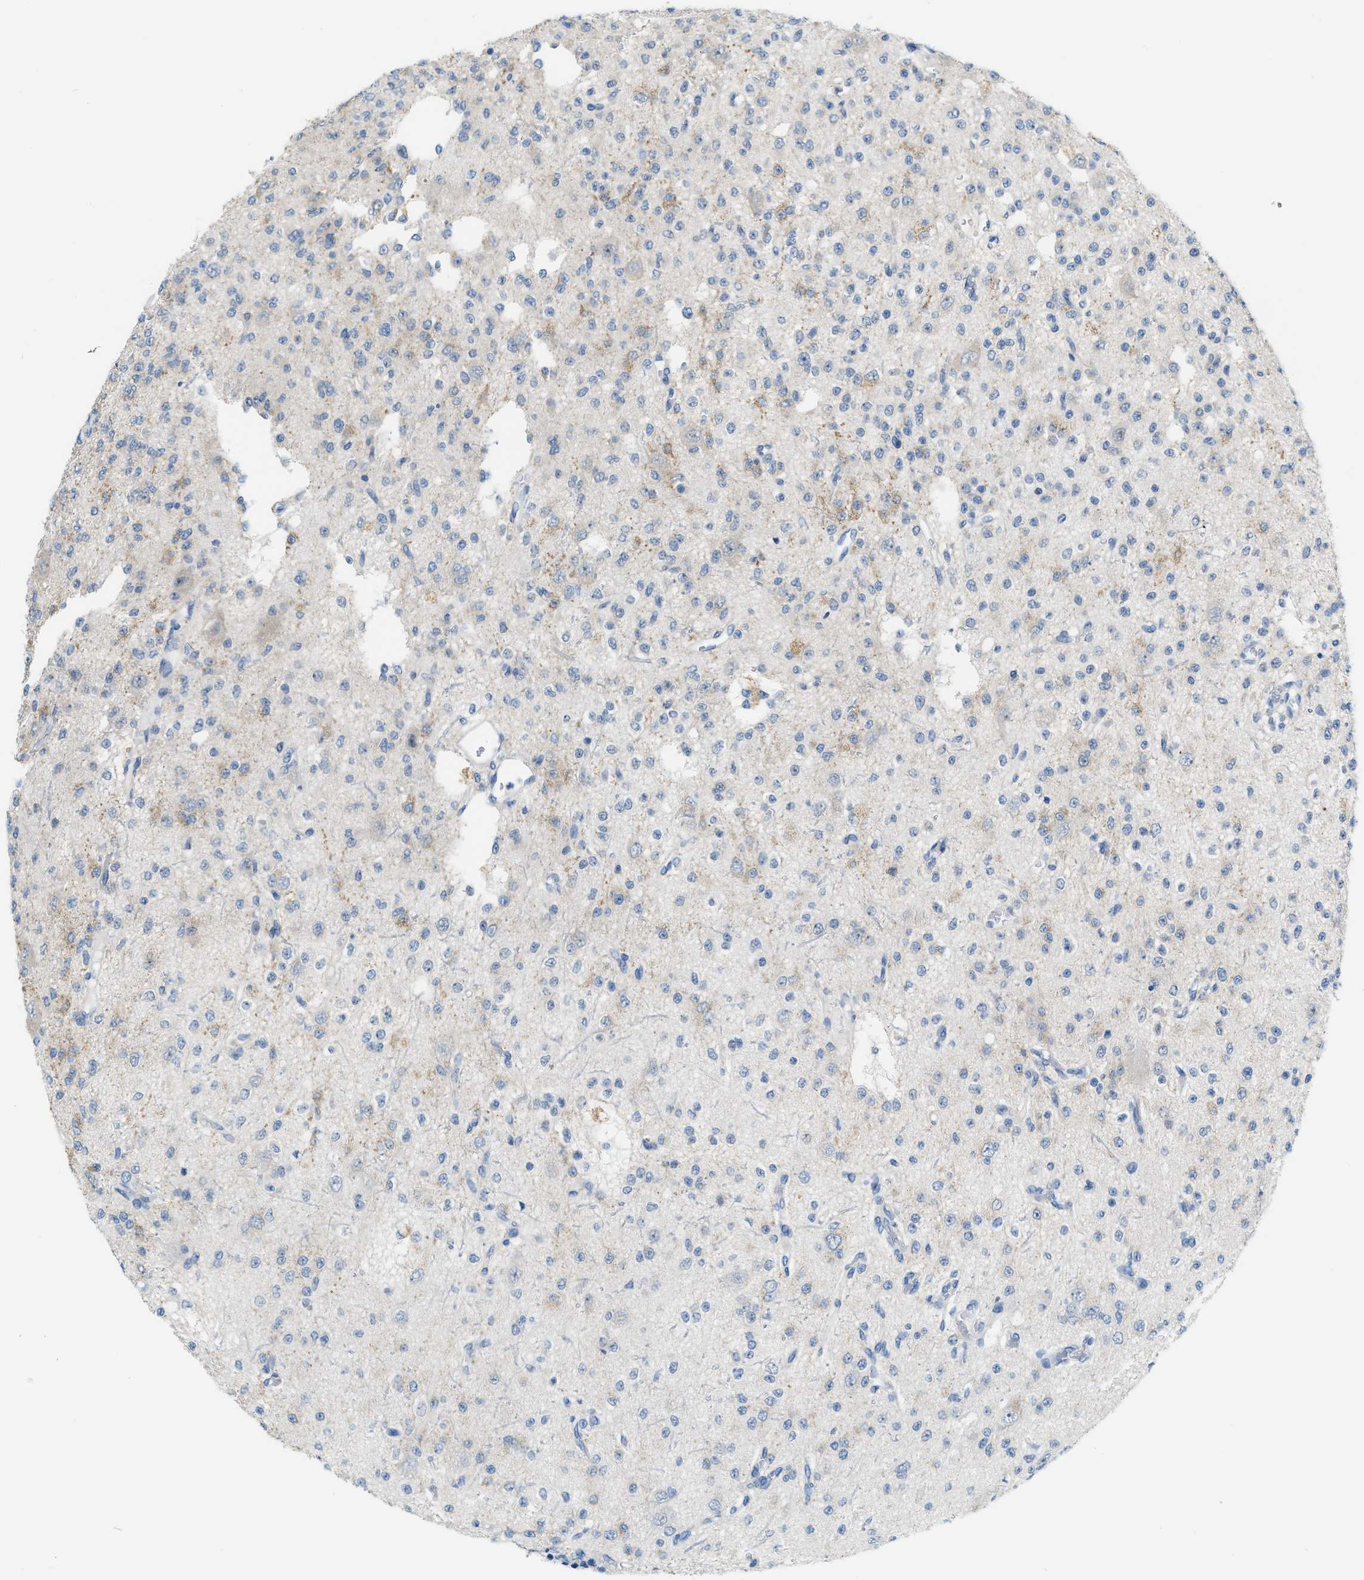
{"staining": {"intensity": "negative", "quantity": "none", "location": "none"}, "tissue": "glioma", "cell_type": "Tumor cells", "image_type": "cancer", "snomed": [{"axis": "morphology", "description": "Glioma, malignant, Low grade"}, {"axis": "topography", "description": "Brain"}], "caption": "An IHC micrograph of low-grade glioma (malignant) is shown. There is no staining in tumor cells of low-grade glioma (malignant).", "gene": "PHRF1", "patient": {"sex": "male", "age": 38}}